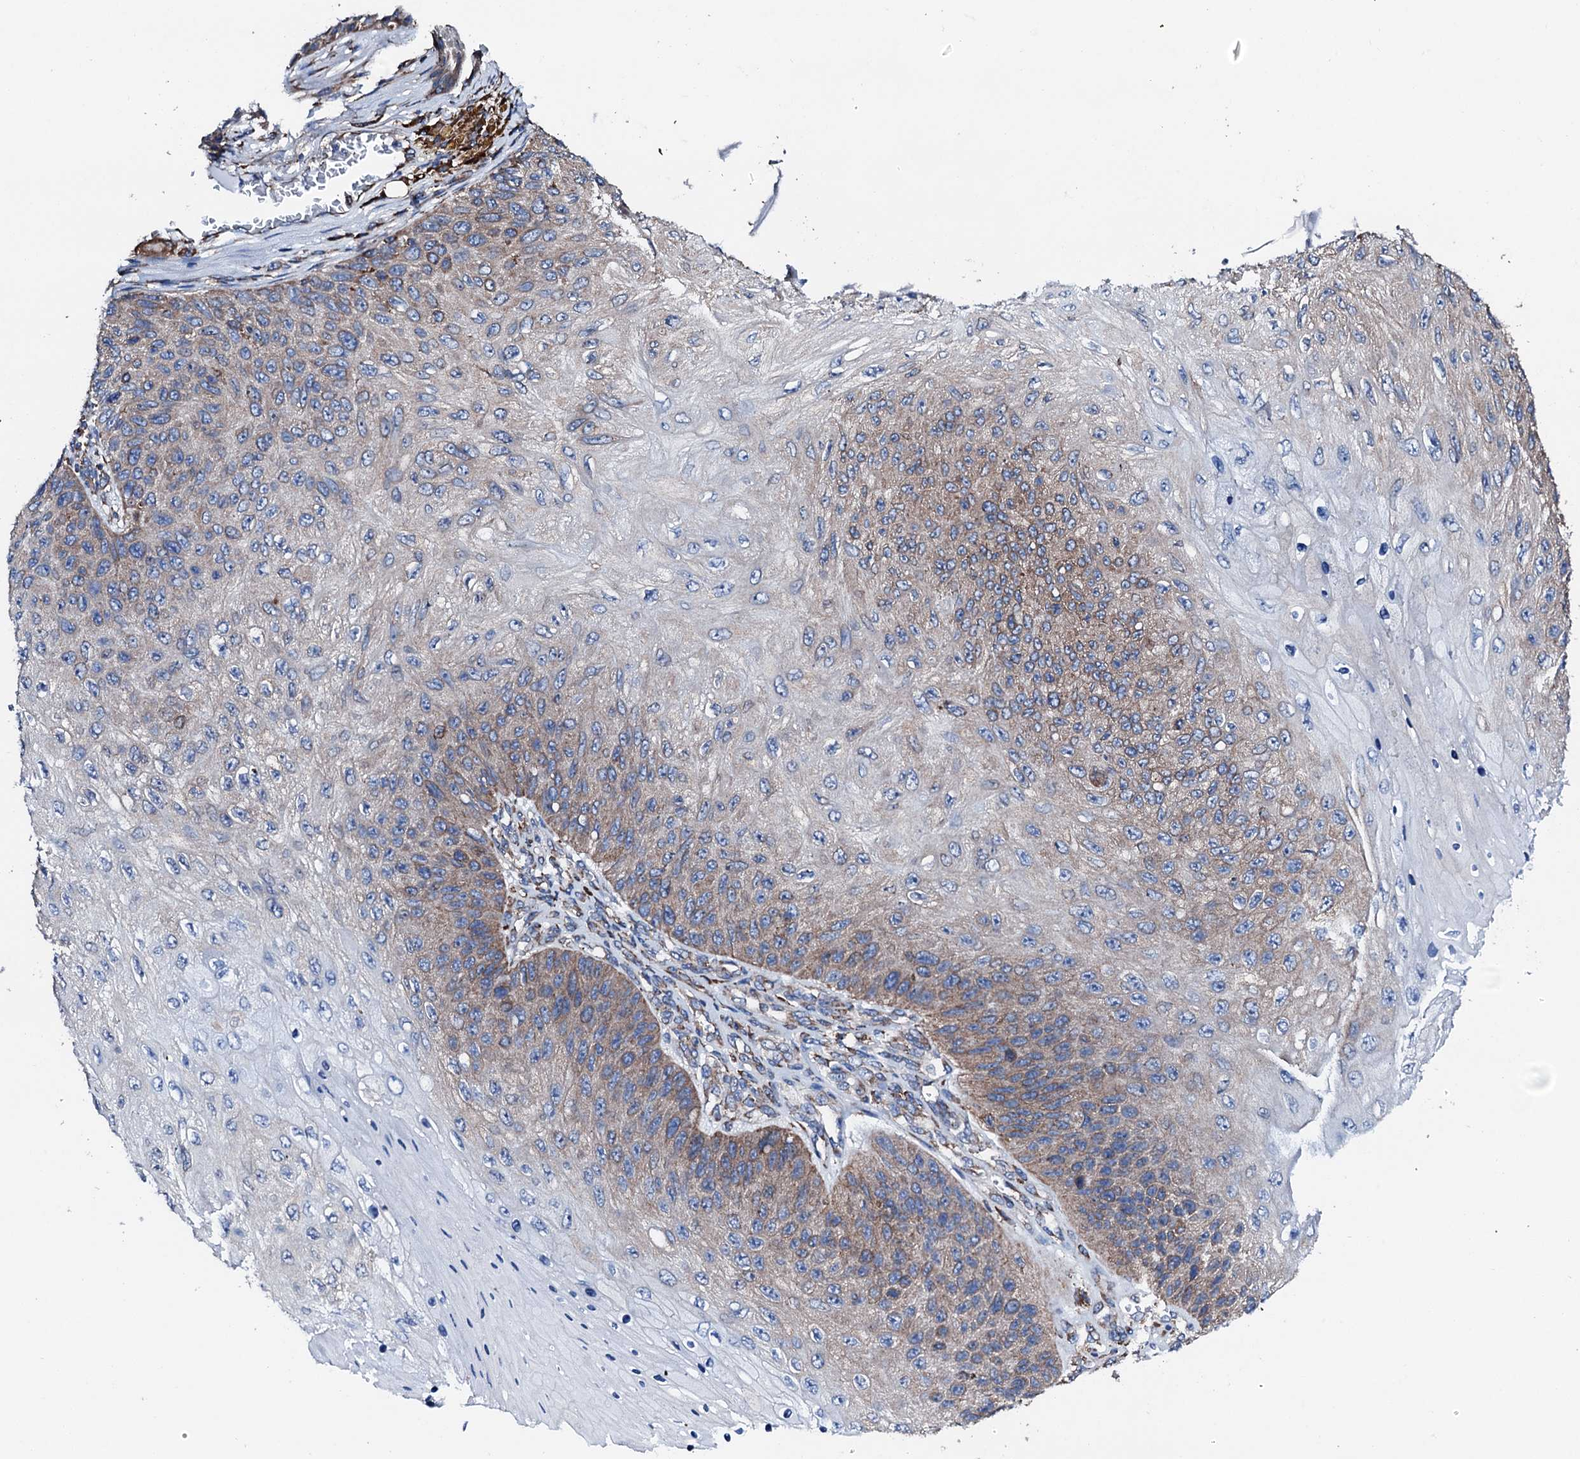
{"staining": {"intensity": "moderate", "quantity": "25%-75%", "location": "cytoplasmic/membranous"}, "tissue": "skin cancer", "cell_type": "Tumor cells", "image_type": "cancer", "snomed": [{"axis": "morphology", "description": "Squamous cell carcinoma, NOS"}, {"axis": "topography", "description": "Skin"}], "caption": "There is medium levels of moderate cytoplasmic/membranous expression in tumor cells of skin cancer, as demonstrated by immunohistochemical staining (brown color).", "gene": "AMDHD1", "patient": {"sex": "female", "age": 88}}